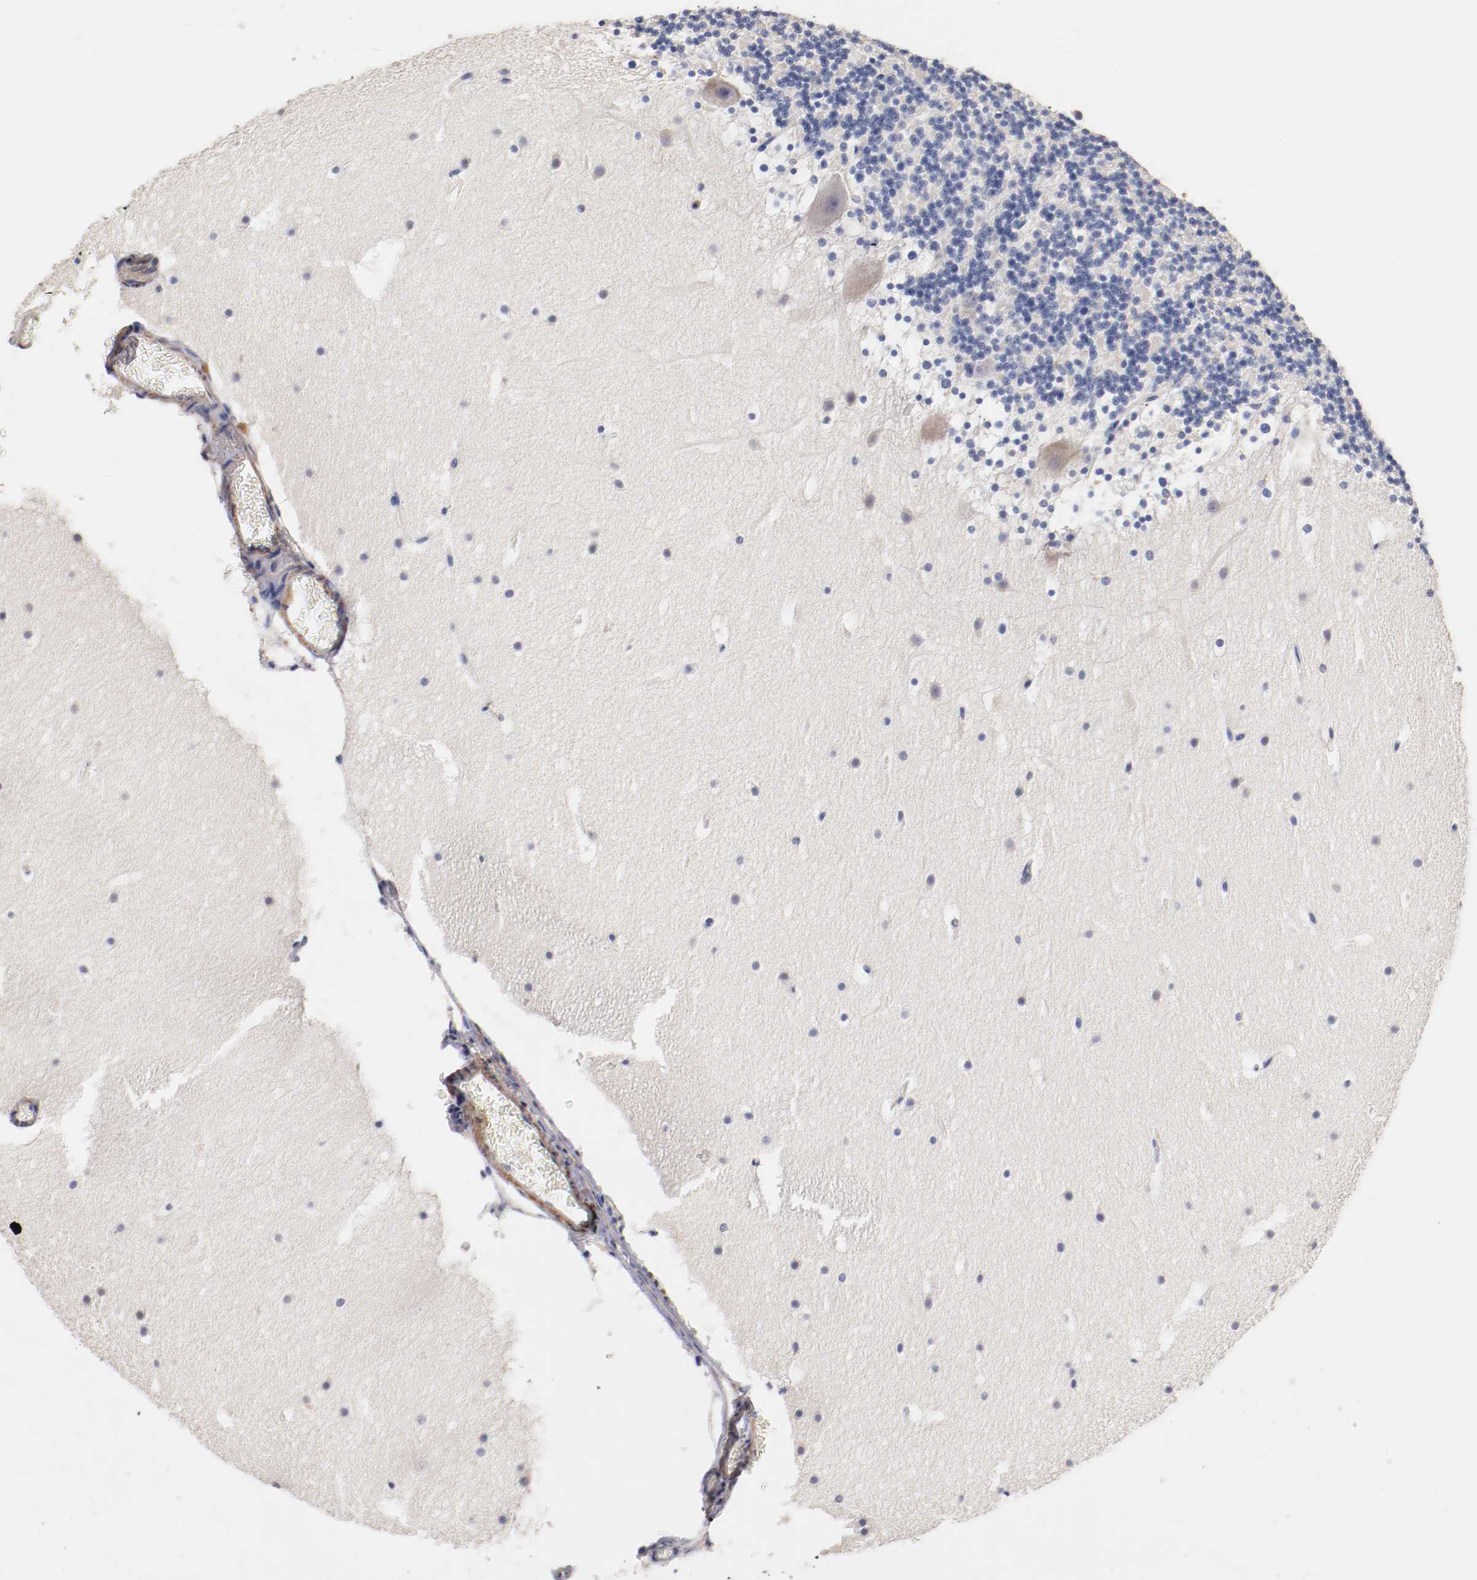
{"staining": {"intensity": "negative", "quantity": "none", "location": "none"}, "tissue": "cerebellum", "cell_type": "Cells in granular layer", "image_type": "normal", "snomed": [{"axis": "morphology", "description": "Normal tissue, NOS"}, {"axis": "topography", "description": "Cerebellum"}], "caption": "An image of human cerebellum is negative for staining in cells in granular layer. (DAB (3,3'-diaminobenzidine) immunohistochemistry visualized using brightfield microscopy, high magnification).", "gene": "SEMA5A", "patient": {"sex": "male", "age": 45}}